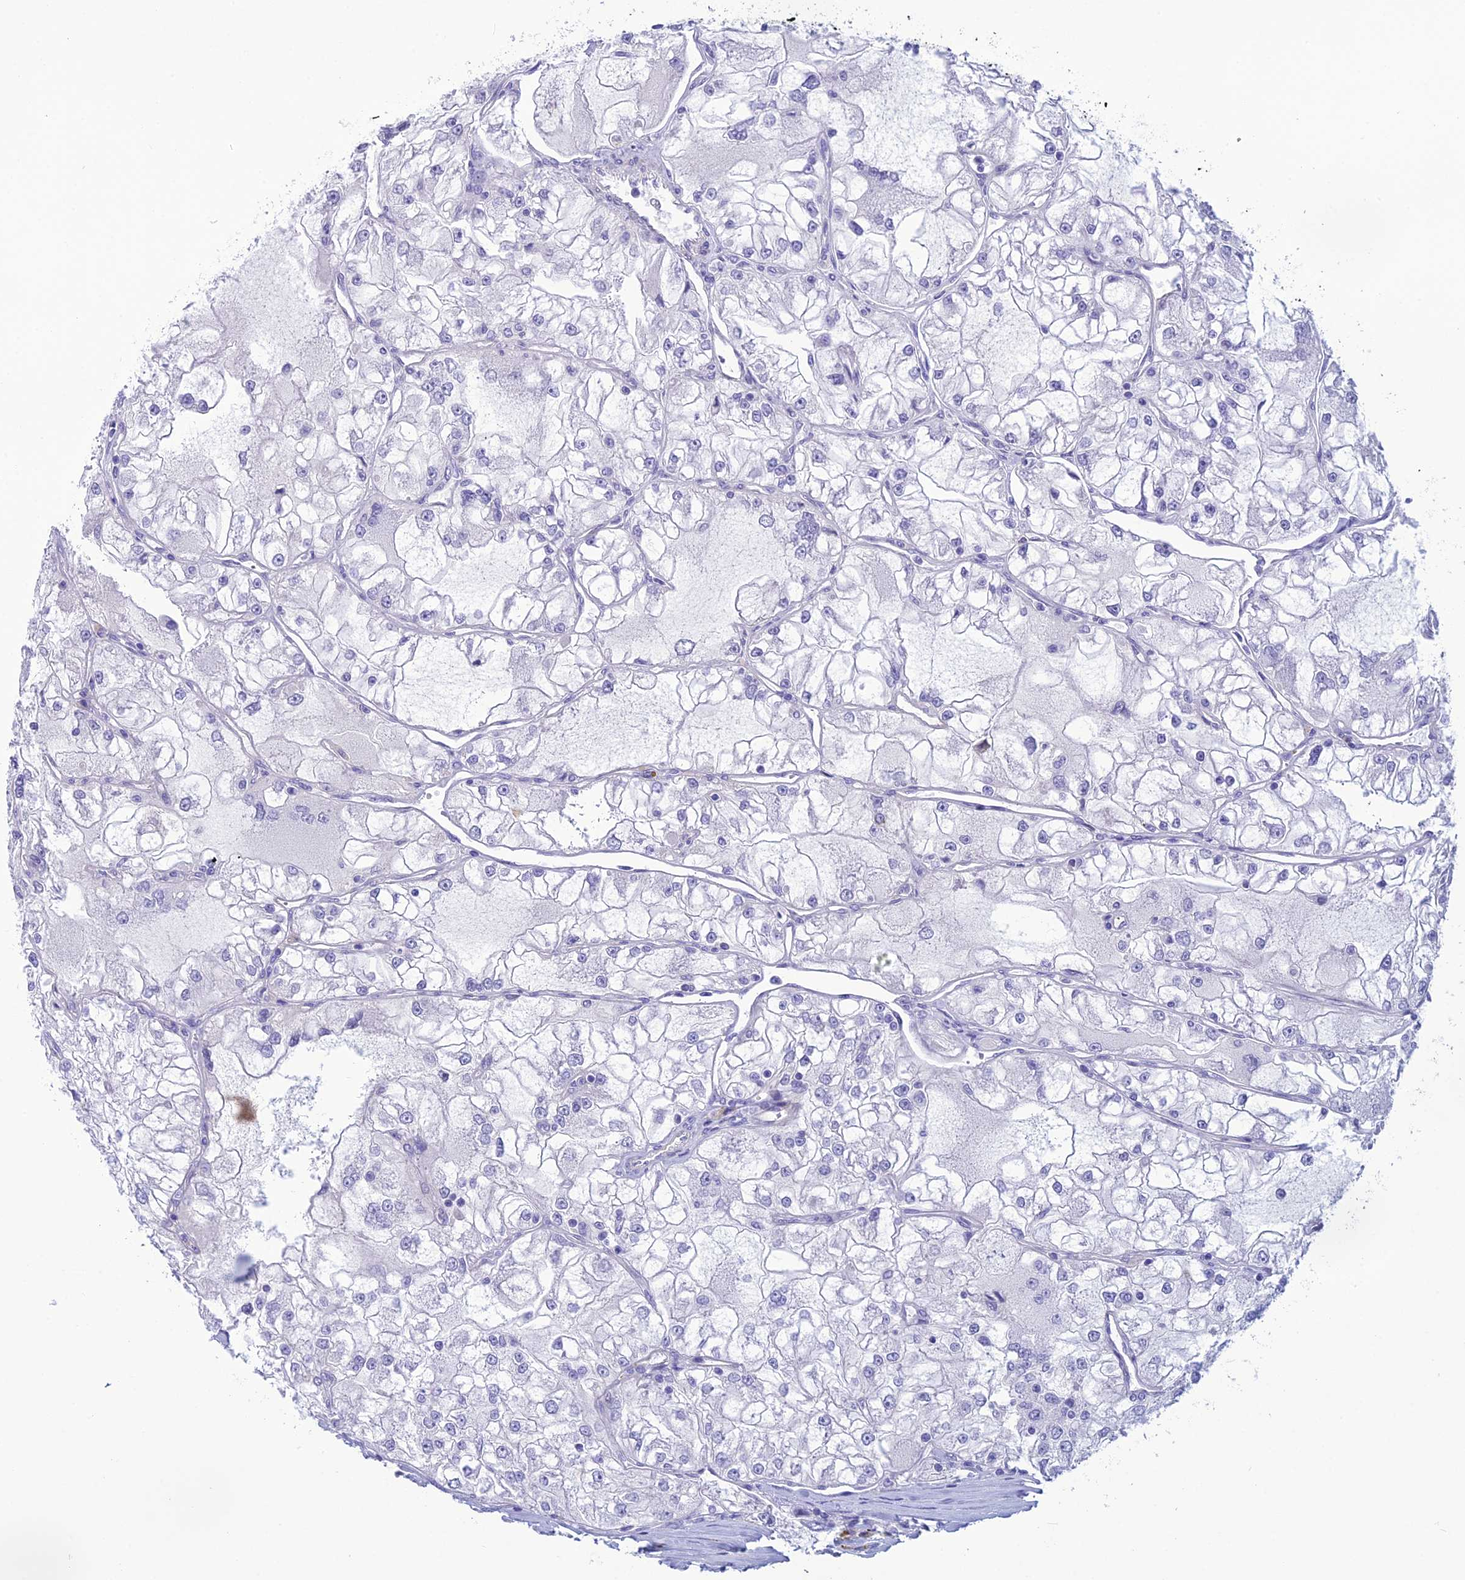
{"staining": {"intensity": "negative", "quantity": "none", "location": "none"}, "tissue": "renal cancer", "cell_type": "Tumor cells", "image_type": "cancer", "snomed": [{"axis": "morphology", "description": "Adenocarcinoma, NOS"}, {"axis": "topography", "description": "Kidney"}], "caption": "IHC of human renal cancer (adenocarcinoma) reveals no positivity in tumor cells. (DAB (3,3'-diaminobenzidine) immunohistochemistry (IHC), high magnification).", "gene": "POMGNT1", "patient": {"sex": "female", "age": 72}}